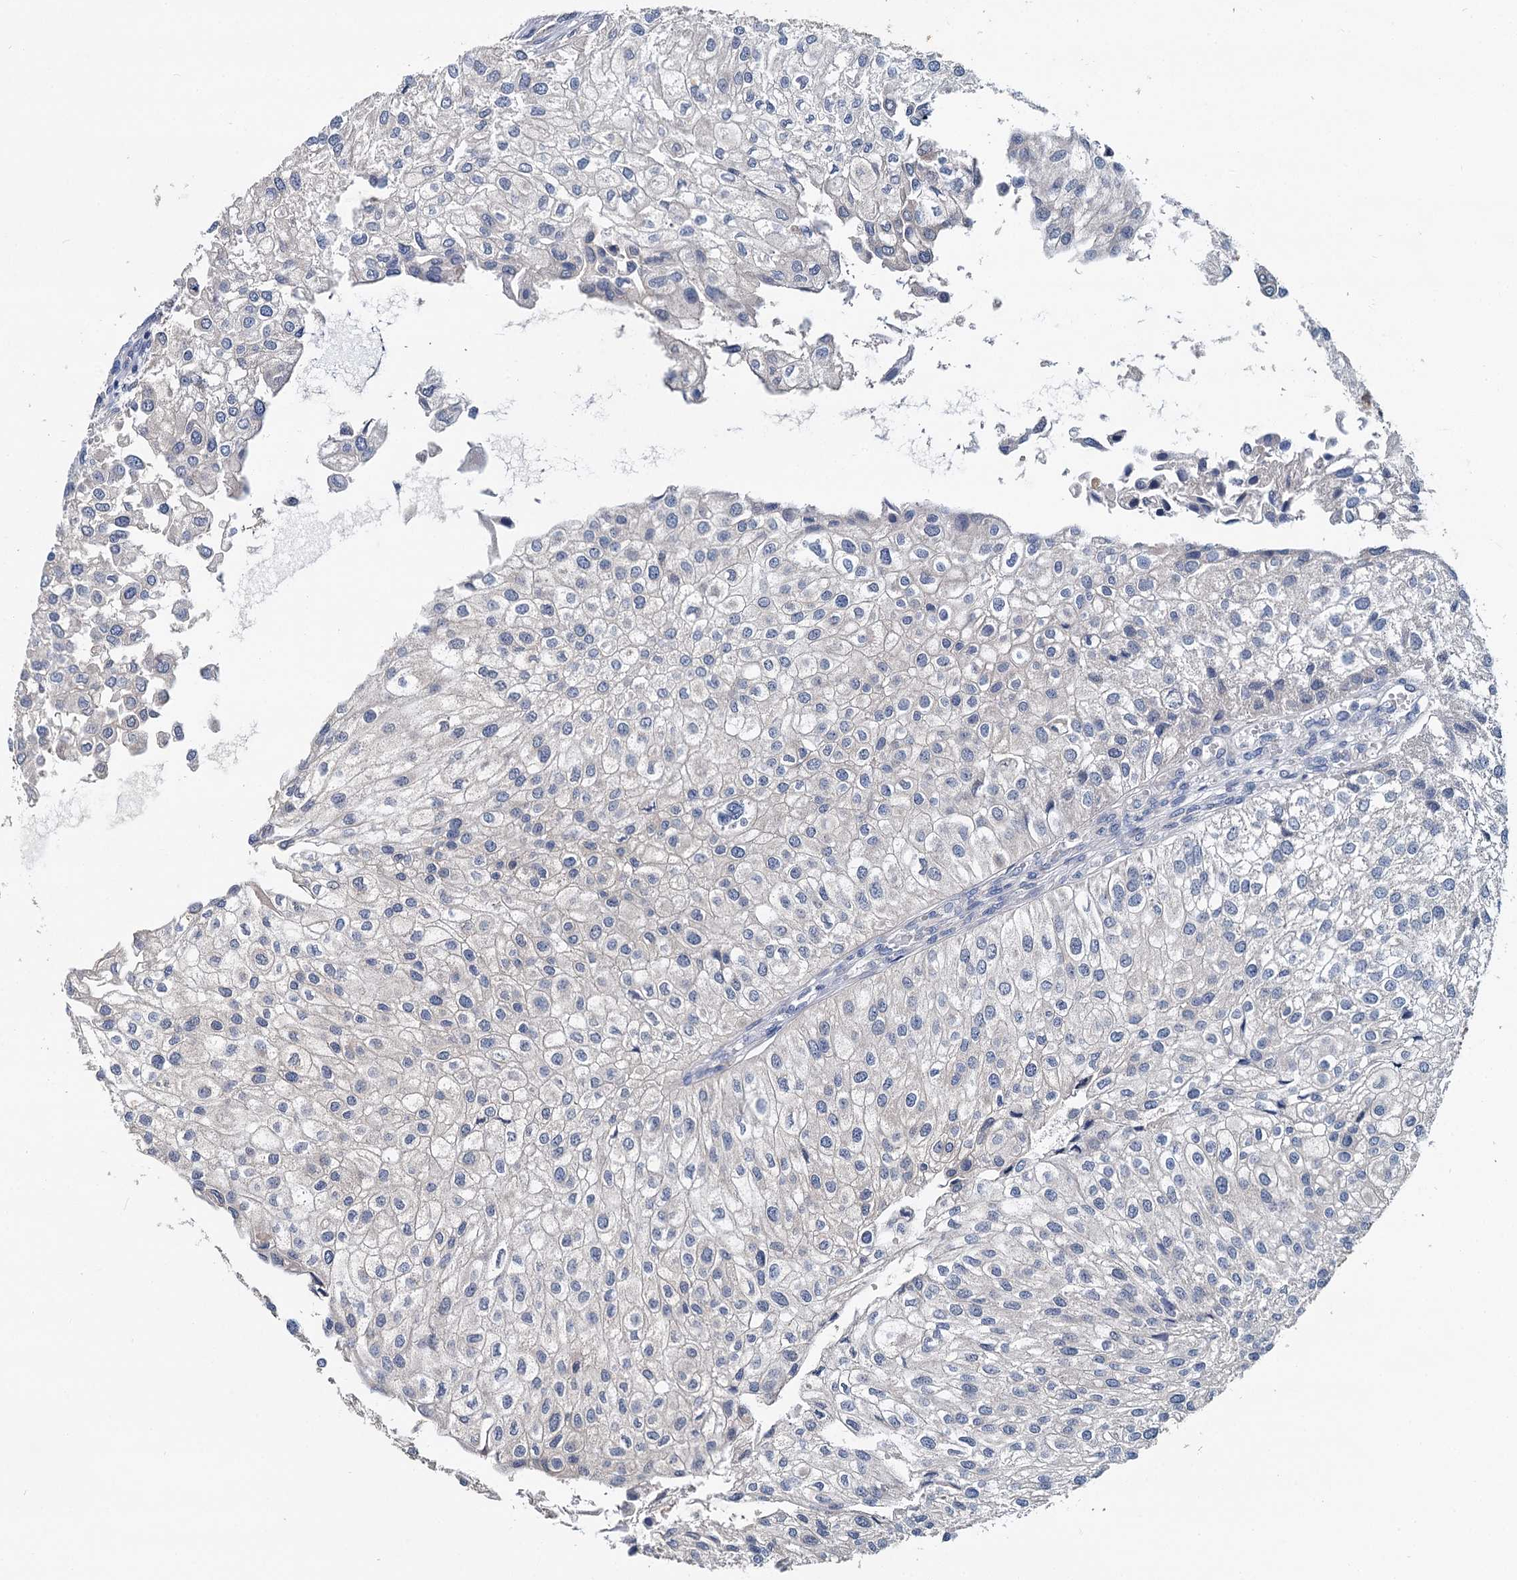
{"staining": {"intensity": "negative", "quantity": "none", "location": "none"}, "tissue": "urothelial cancer", "cell_type": "Tumor cells", "image_type": "cancer", "snomed": [{"axis": "morphology", "description": "Urothelial carcinoma, Low grade"}, {"axis": "topography", "description": "Urinary bladder"}], "caption": "High power microscopy image of an immunohistochemistry photomicrograph of low-grade urothelial carcinoma, revealing no significant expression in tumor cells.", "gene": "ANKRD42", "patient": {"sex": "female", "age": 89}}